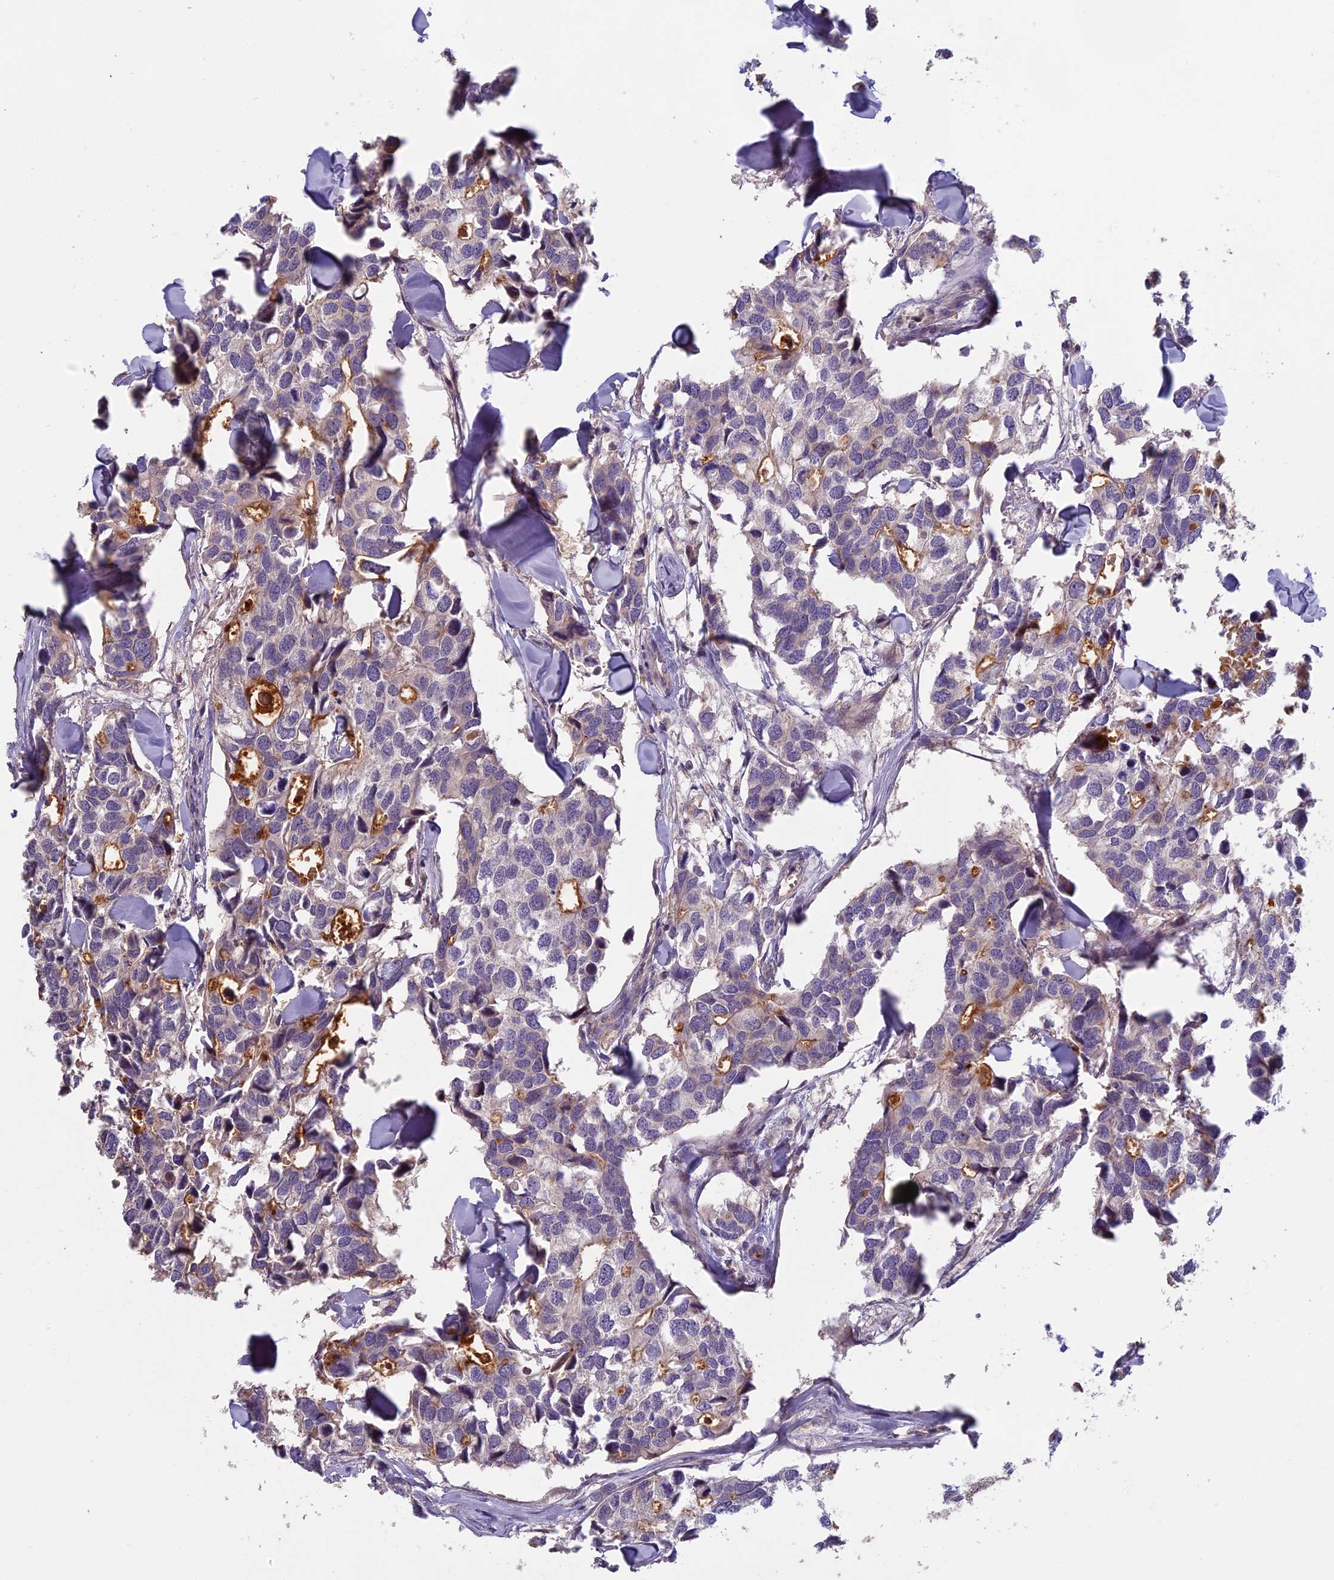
{"staining": {"intensity": "negative", "quantity": "none", "location": "none"}, "tissue": "breast cancer", "cell_type": "Tumor cells", "image_type": "cancer", "snomed": [{"axis": "morphology", "description": "Duct carcinoma"}, {"axis": "topography", "description": "Breast"}], "caption": "Tumor cells are negative for brown protein staining in intraductal carcinoma (breast).", "gene": "AP4E1", "patient": {"sex": "female", "age": 83}}